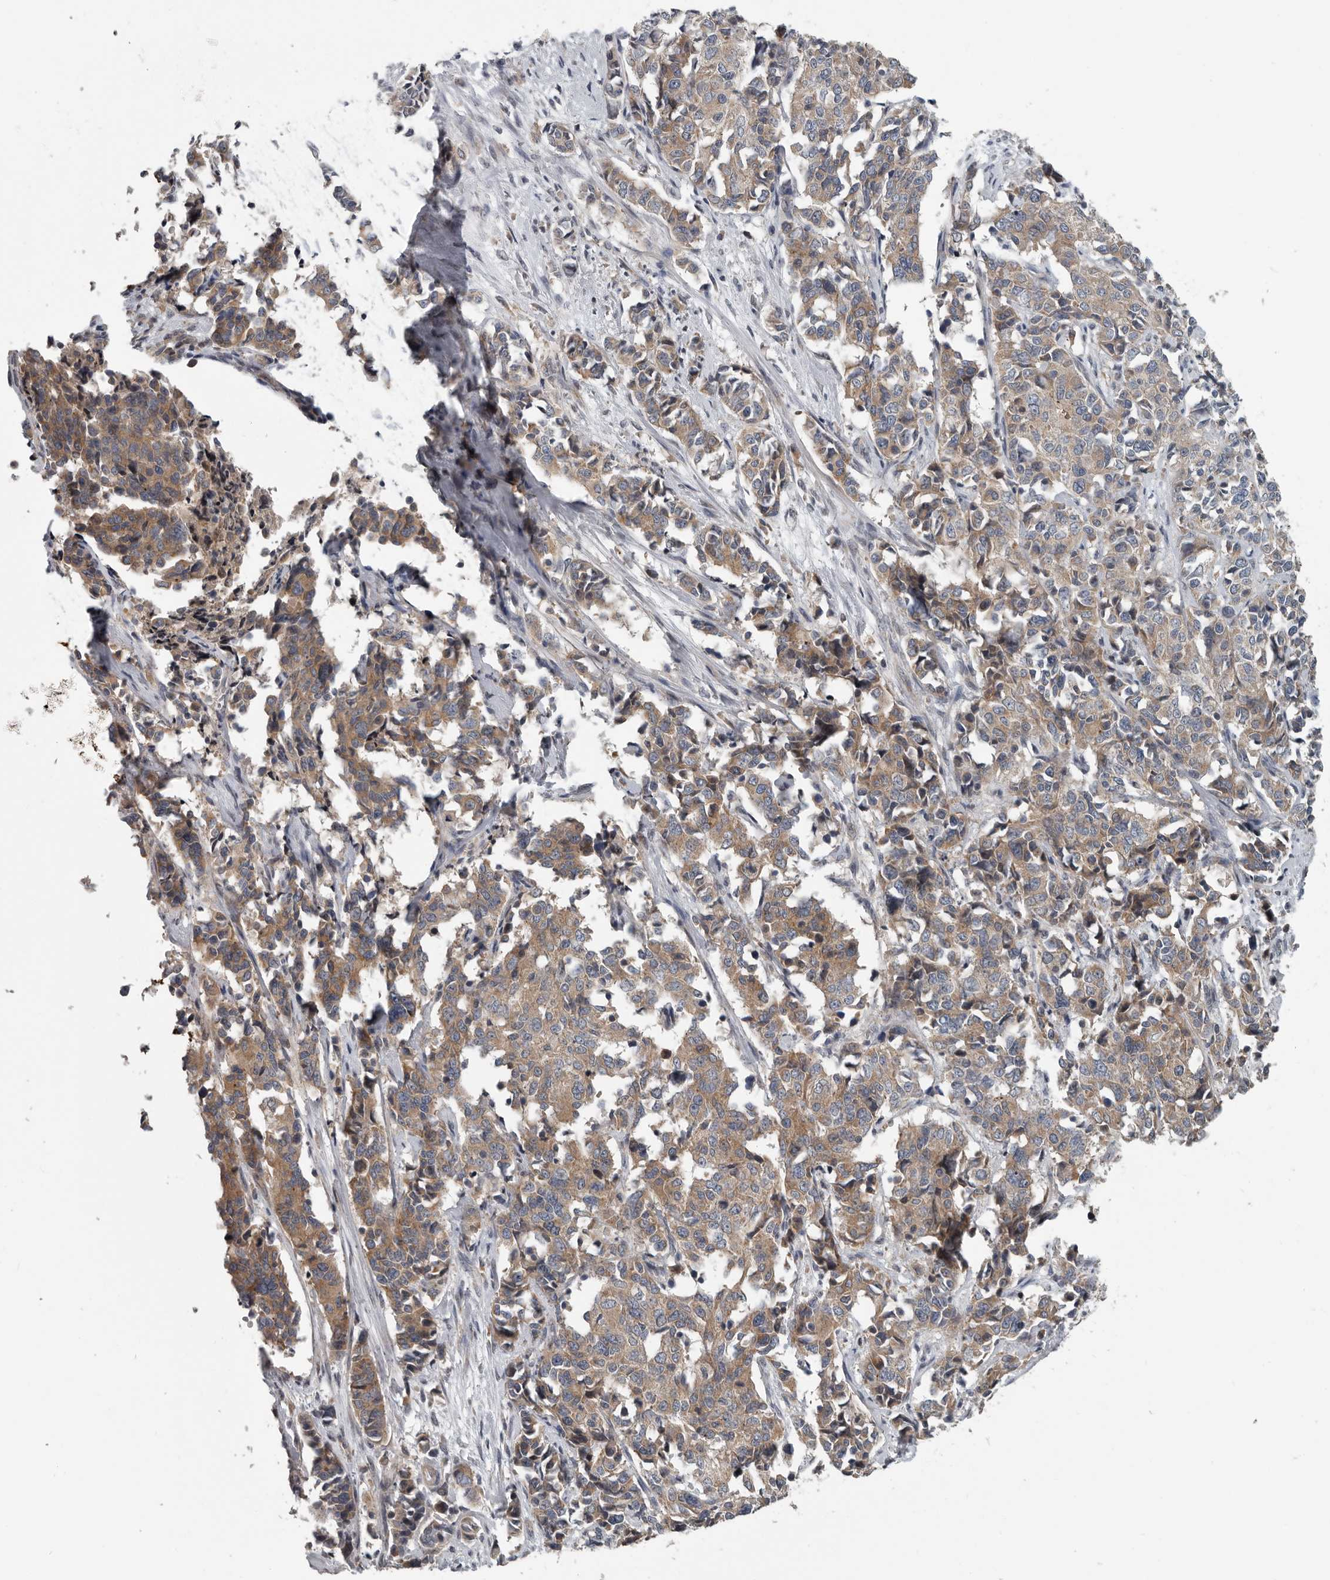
{"staining": {"intensity": "moderate", "quantity": ">75%", "location": "cytoplasmic/membranous"}, "tissue": "cervical cancer", "cell_type": "Tumor cells", "image_type": "cancer", "snomed": [{"axis": "morphology", "description": "Normal tissue, NOS"}, {"axis": "morphology", "description": "Squamous cell carcinoma, NOS"}, {"axis": "topography", "description": "Cervix"}], "caption": "The immunohistochemical stain highlights moderate cytoplasmic/membranous expression in tumor cells of cervical cancer (squamous cell carcinoma) tissue. The protein of interest is stained brown, and the nuclei are stained in blue (DAB (3,3'-diaminobenzidine) IHC with brightfield microscopy, high magnification).", "gene": "TMEM199", "patient": {"sex": "female", "age": 35}}